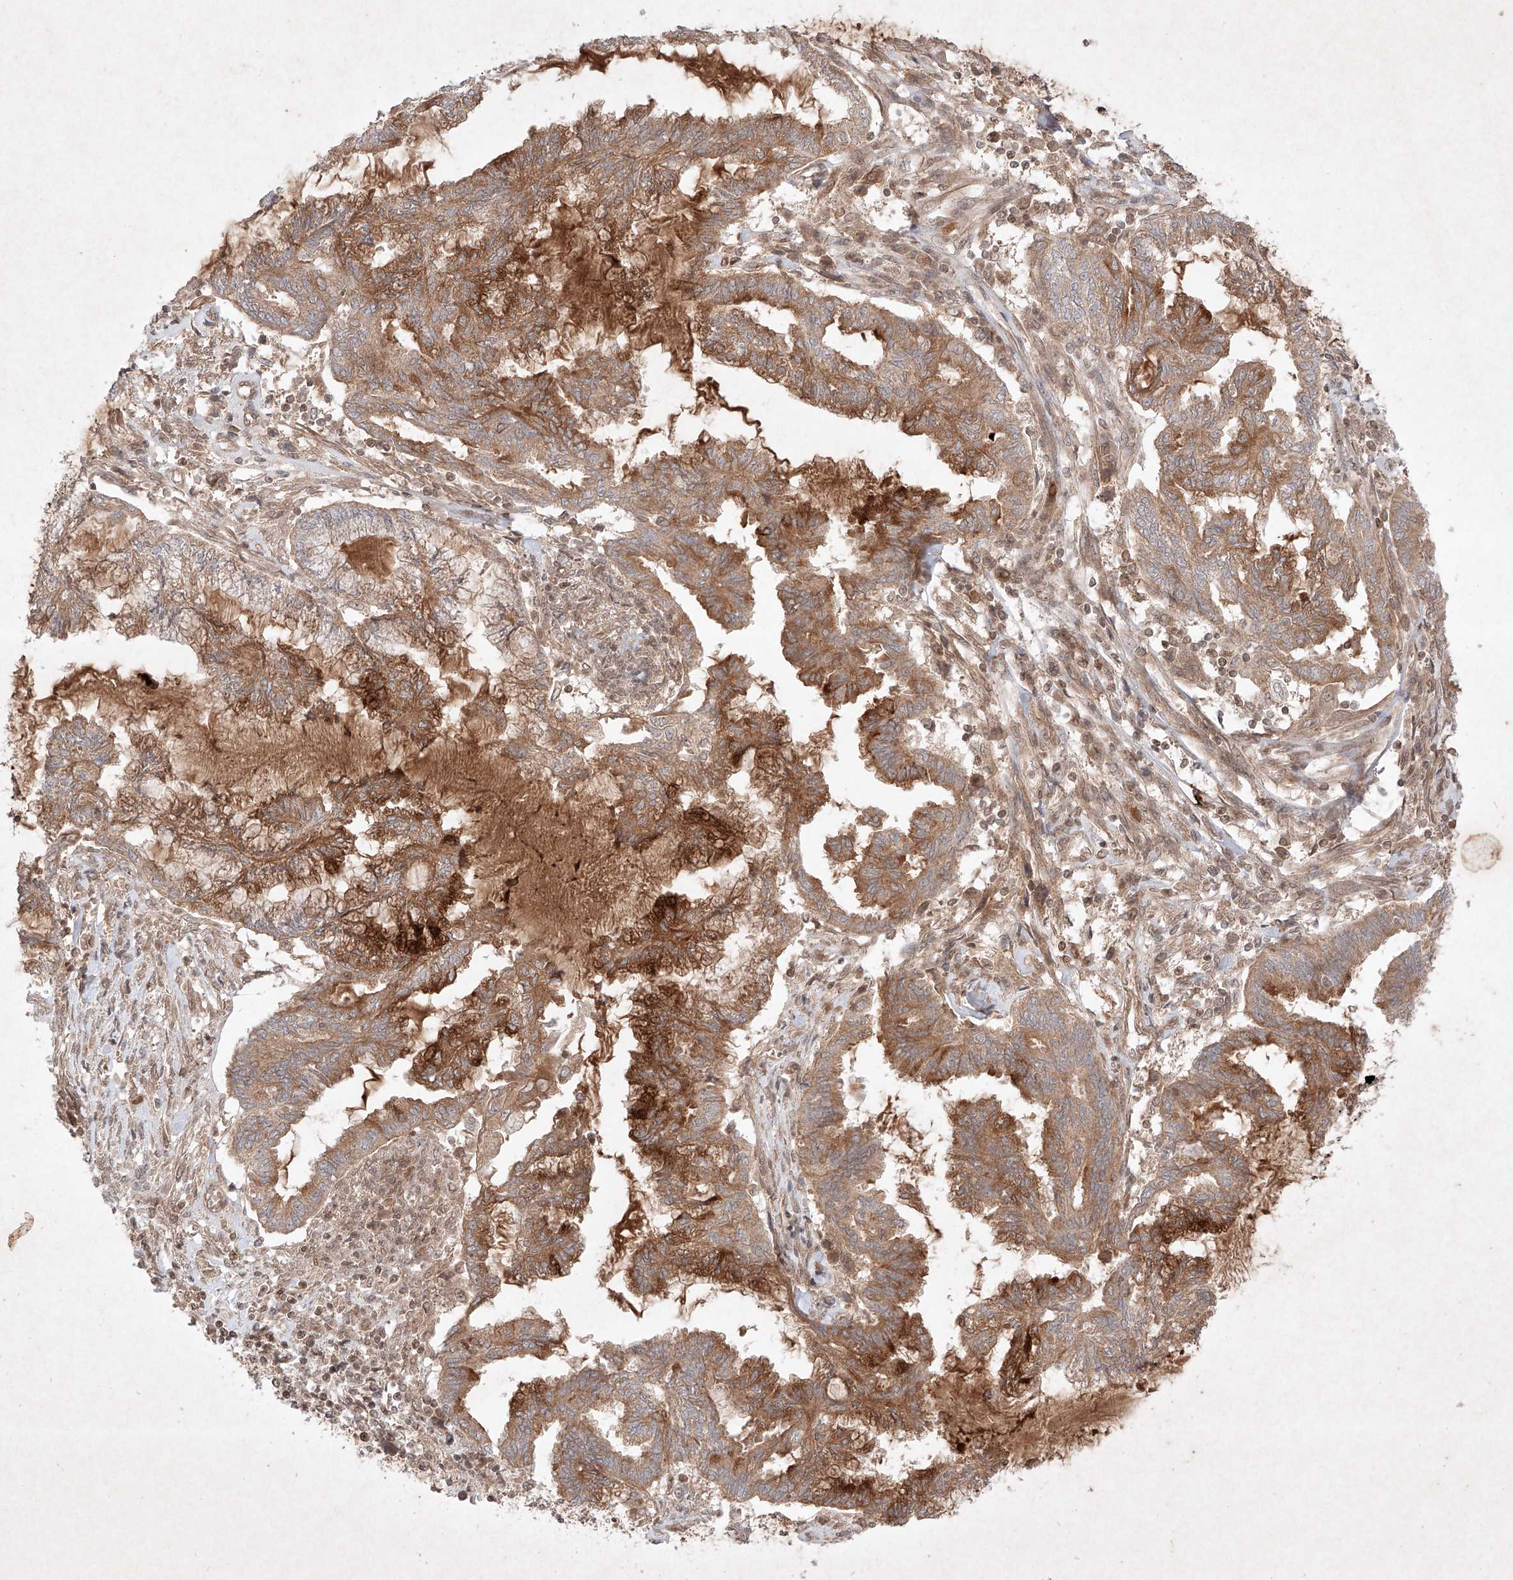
{"staining": {"intensity": "moderate", "quantity": ">75%", "location": "cytoplasmic/membranous"}, "tissue": "endometrial cancer", "cell_type": "Tumor cells", "image_type": "cancer", "snomed": [{"axis": "morphology", "description": "Adenocarcinoma, NOS"}, {"axis": "topography", "description": "Endometrium"}], "caption": "High-magnification brightfield microscopy of endometrial cancer stained with DAB (3,3'-diaminobenzidine) (brown) and counterstained with hematoxylin (blue). tumor cells exhibit moderate cytoplasmic/membranous positivity is seen in about>75% of cells. Nuclei are stained in blue.", "gene": "RNF31", "patient": {"sex": "female", "age": 86}}